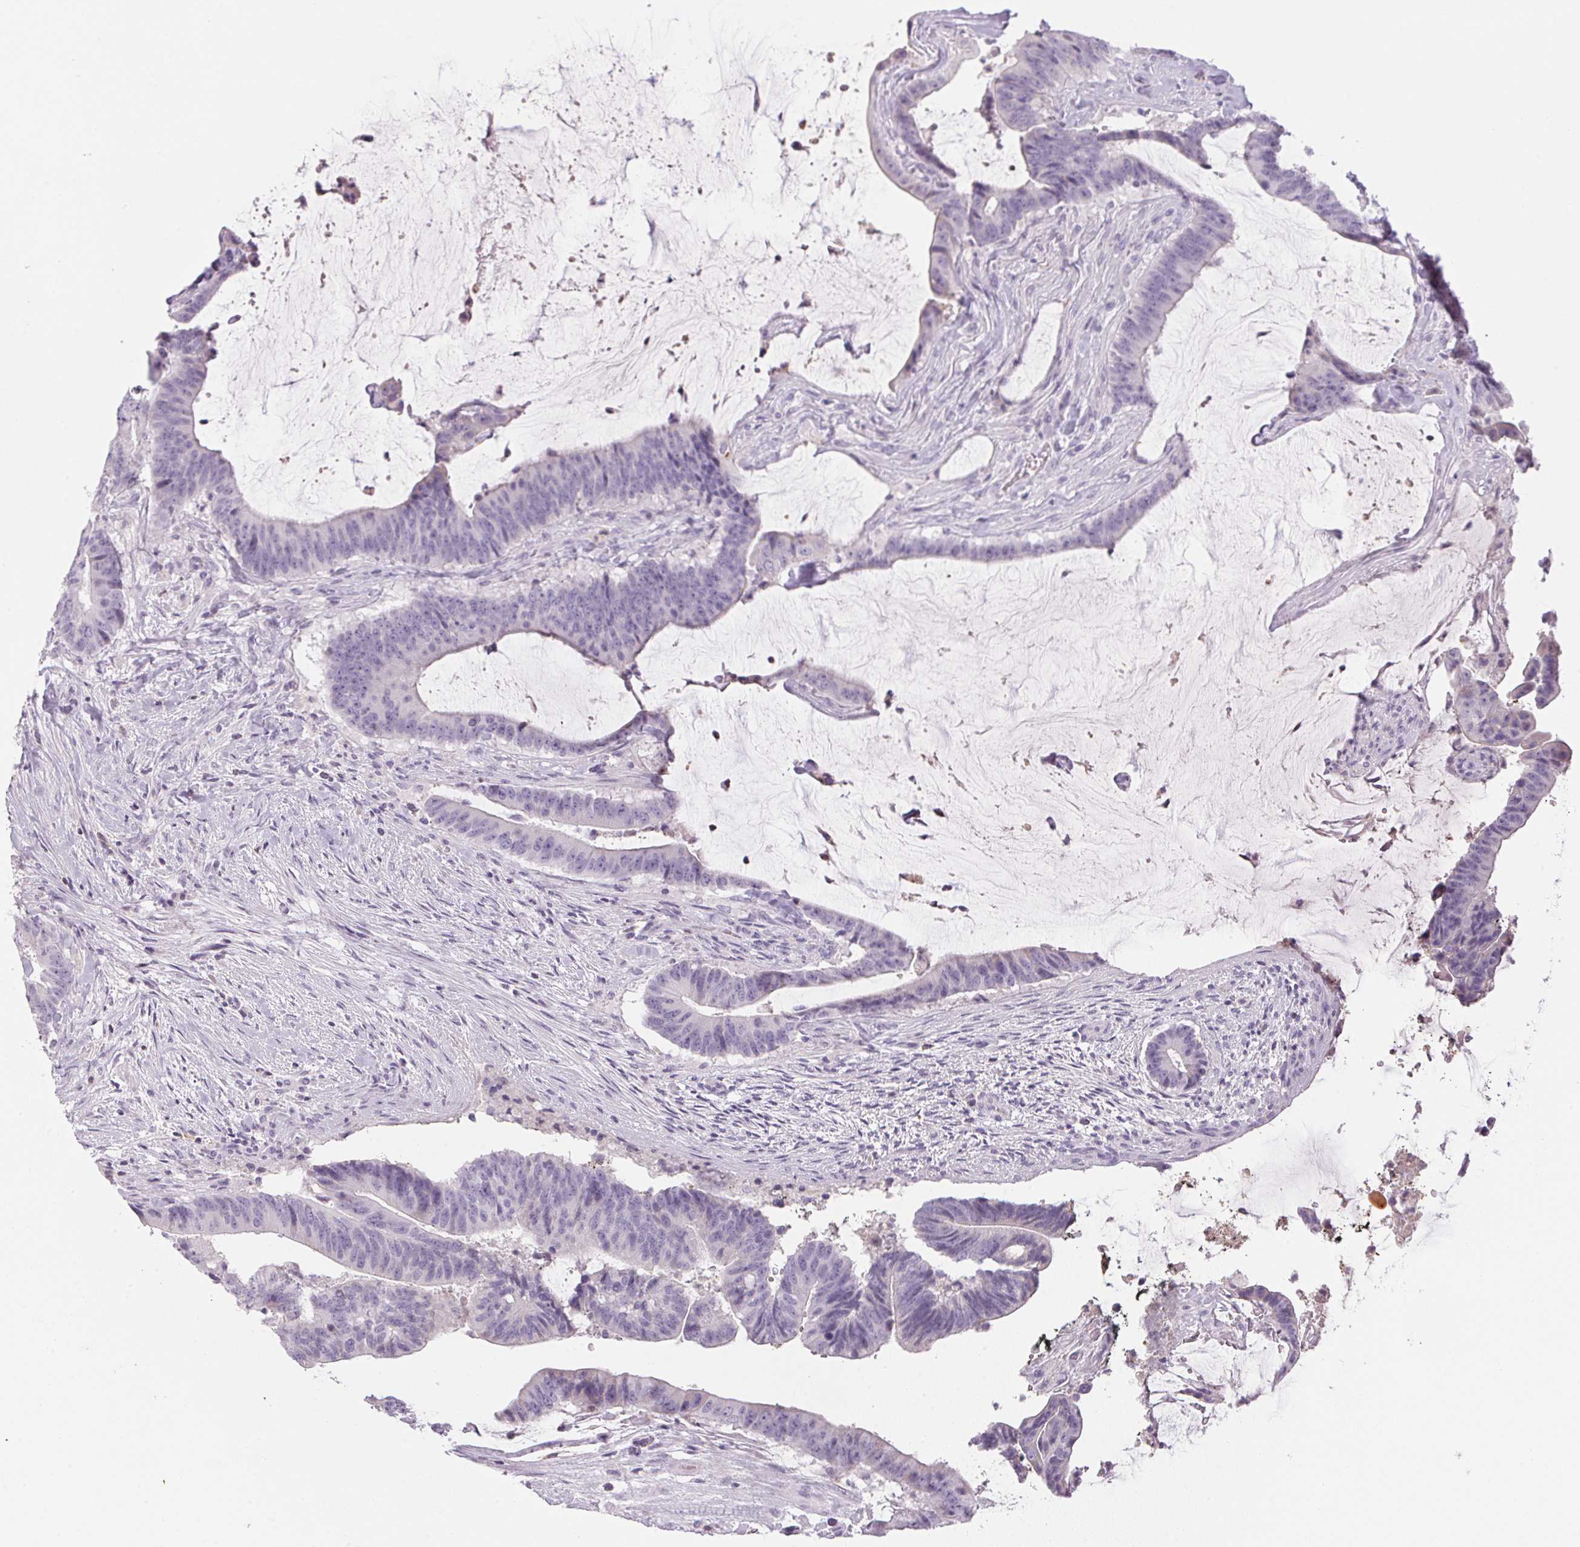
{"staining": {"intensity": "negative", "quantity": "none", "location": "none"}, "tissue": "colorectal cancer", "cell_type": "Tumor cells", "image_type": "cancer", "snomed": [{"axis": "morphology", "description": "Adenocarcinoma, NOS"}, {"axis": "topography", "description": "Colon"}], "caption": "An immunohistochemistry (IHC) micrograph of colorectal adenocarcinoma is shown. There is no staining in tumor cells of colorectal adenocarcinoma. (DAB immunohistochemistry (IHC) visualized using brightfield microscopy, high magnification).", "gene": "ECPAS", "patient": {"sex": "female", "age": 43}}